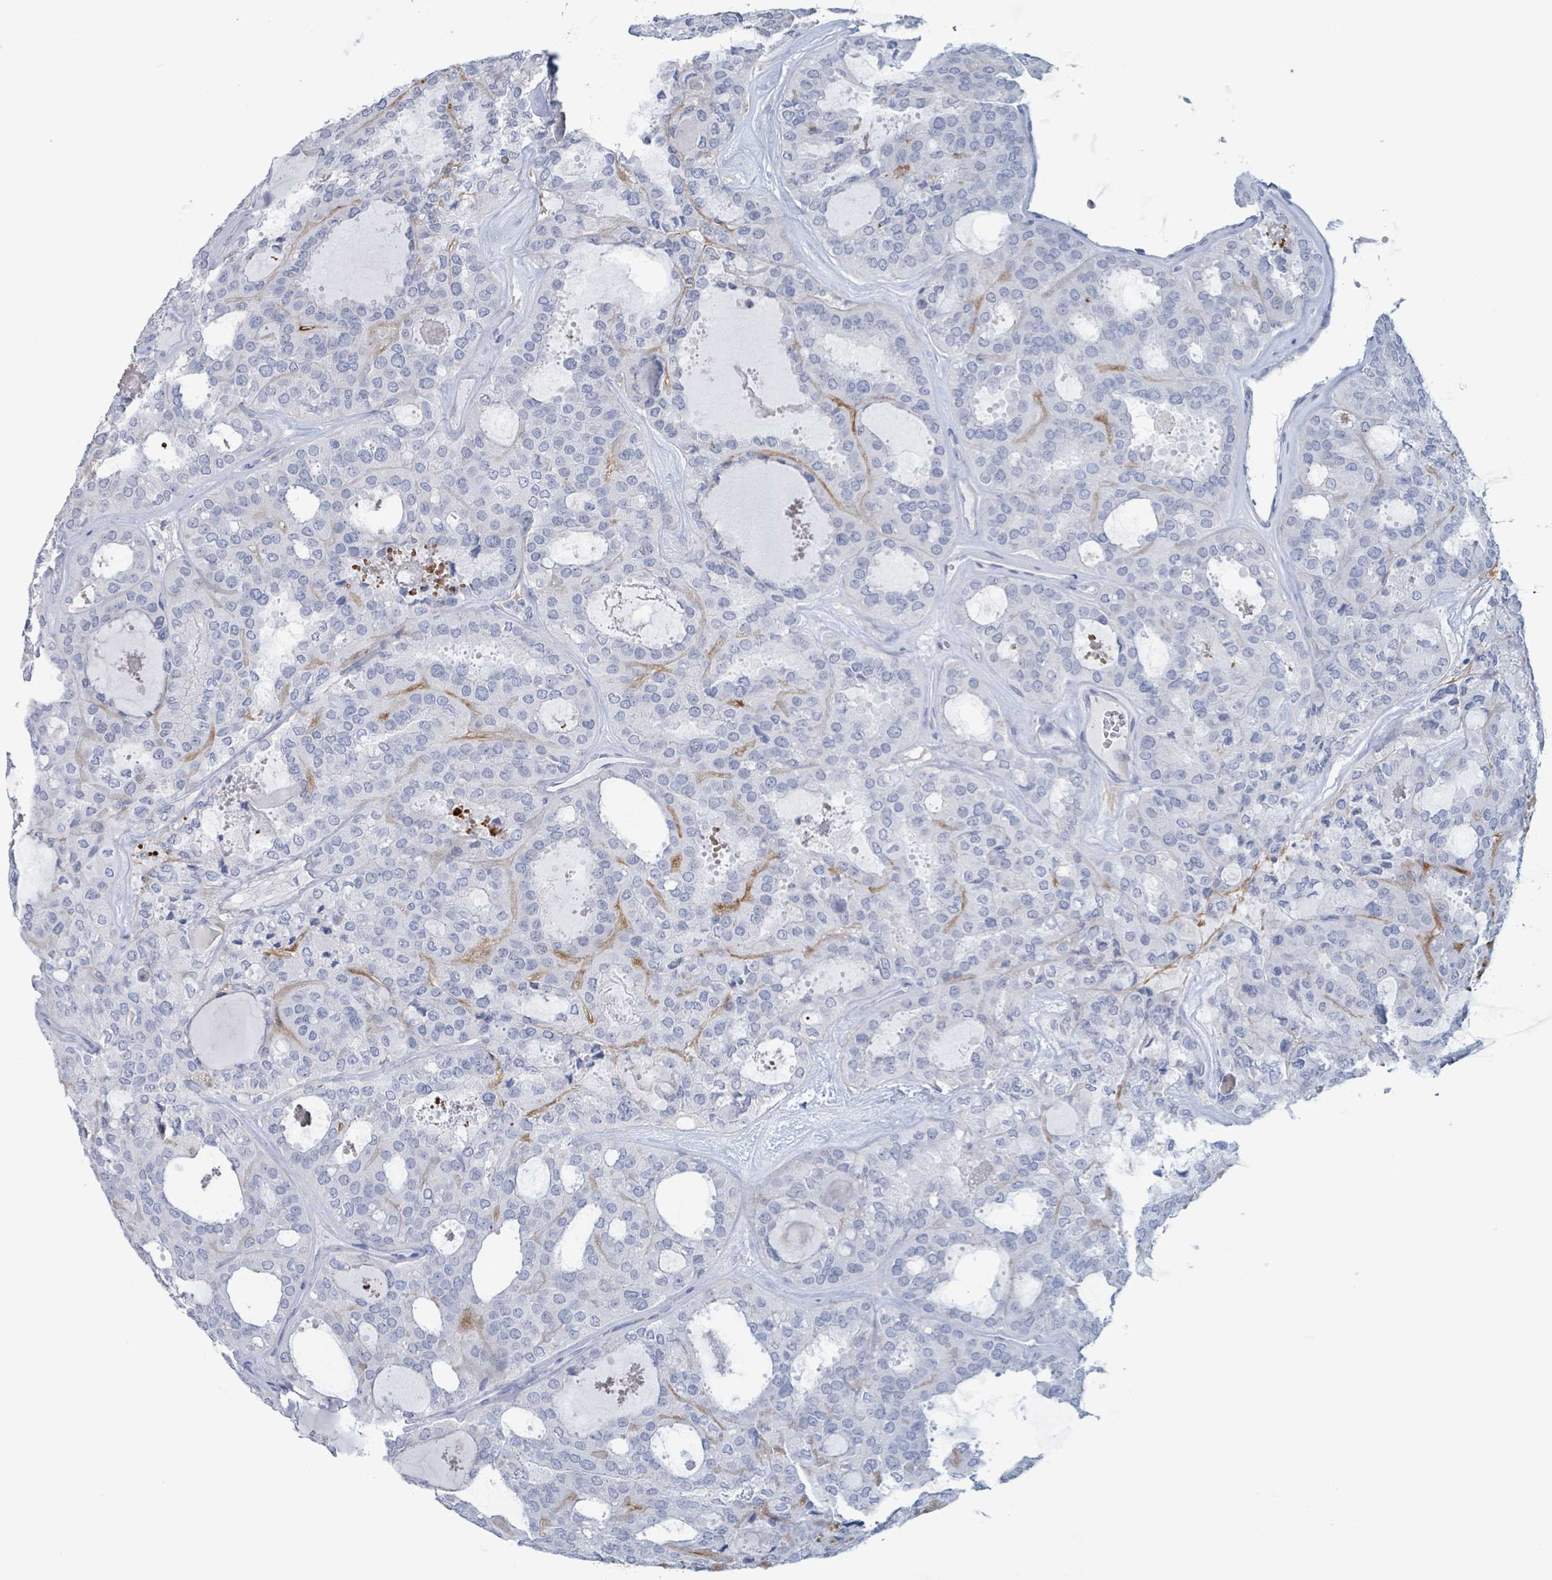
{"staining": {"intensity": "negative", "quantity": "none", "location": "none"}, "tissue": "thyroid cancer", "cell_type": "Tumor cells", "image_type": "cancer", "snomed": [{"axis": "morphology", "description": "Follicular adenoma carcinoma, NOS"}, {"axis": "topography", "description": "Thyroid gland"}], "caption": "IHC micrograph of neoplastic tissue: human thyroid cancer (follicular adenoma carcinoma) stained with DAB demonstrates no significant protein expression in tumor cells.", "gene": "PKLR", "patient": {"sex": "male", "age": 75}}